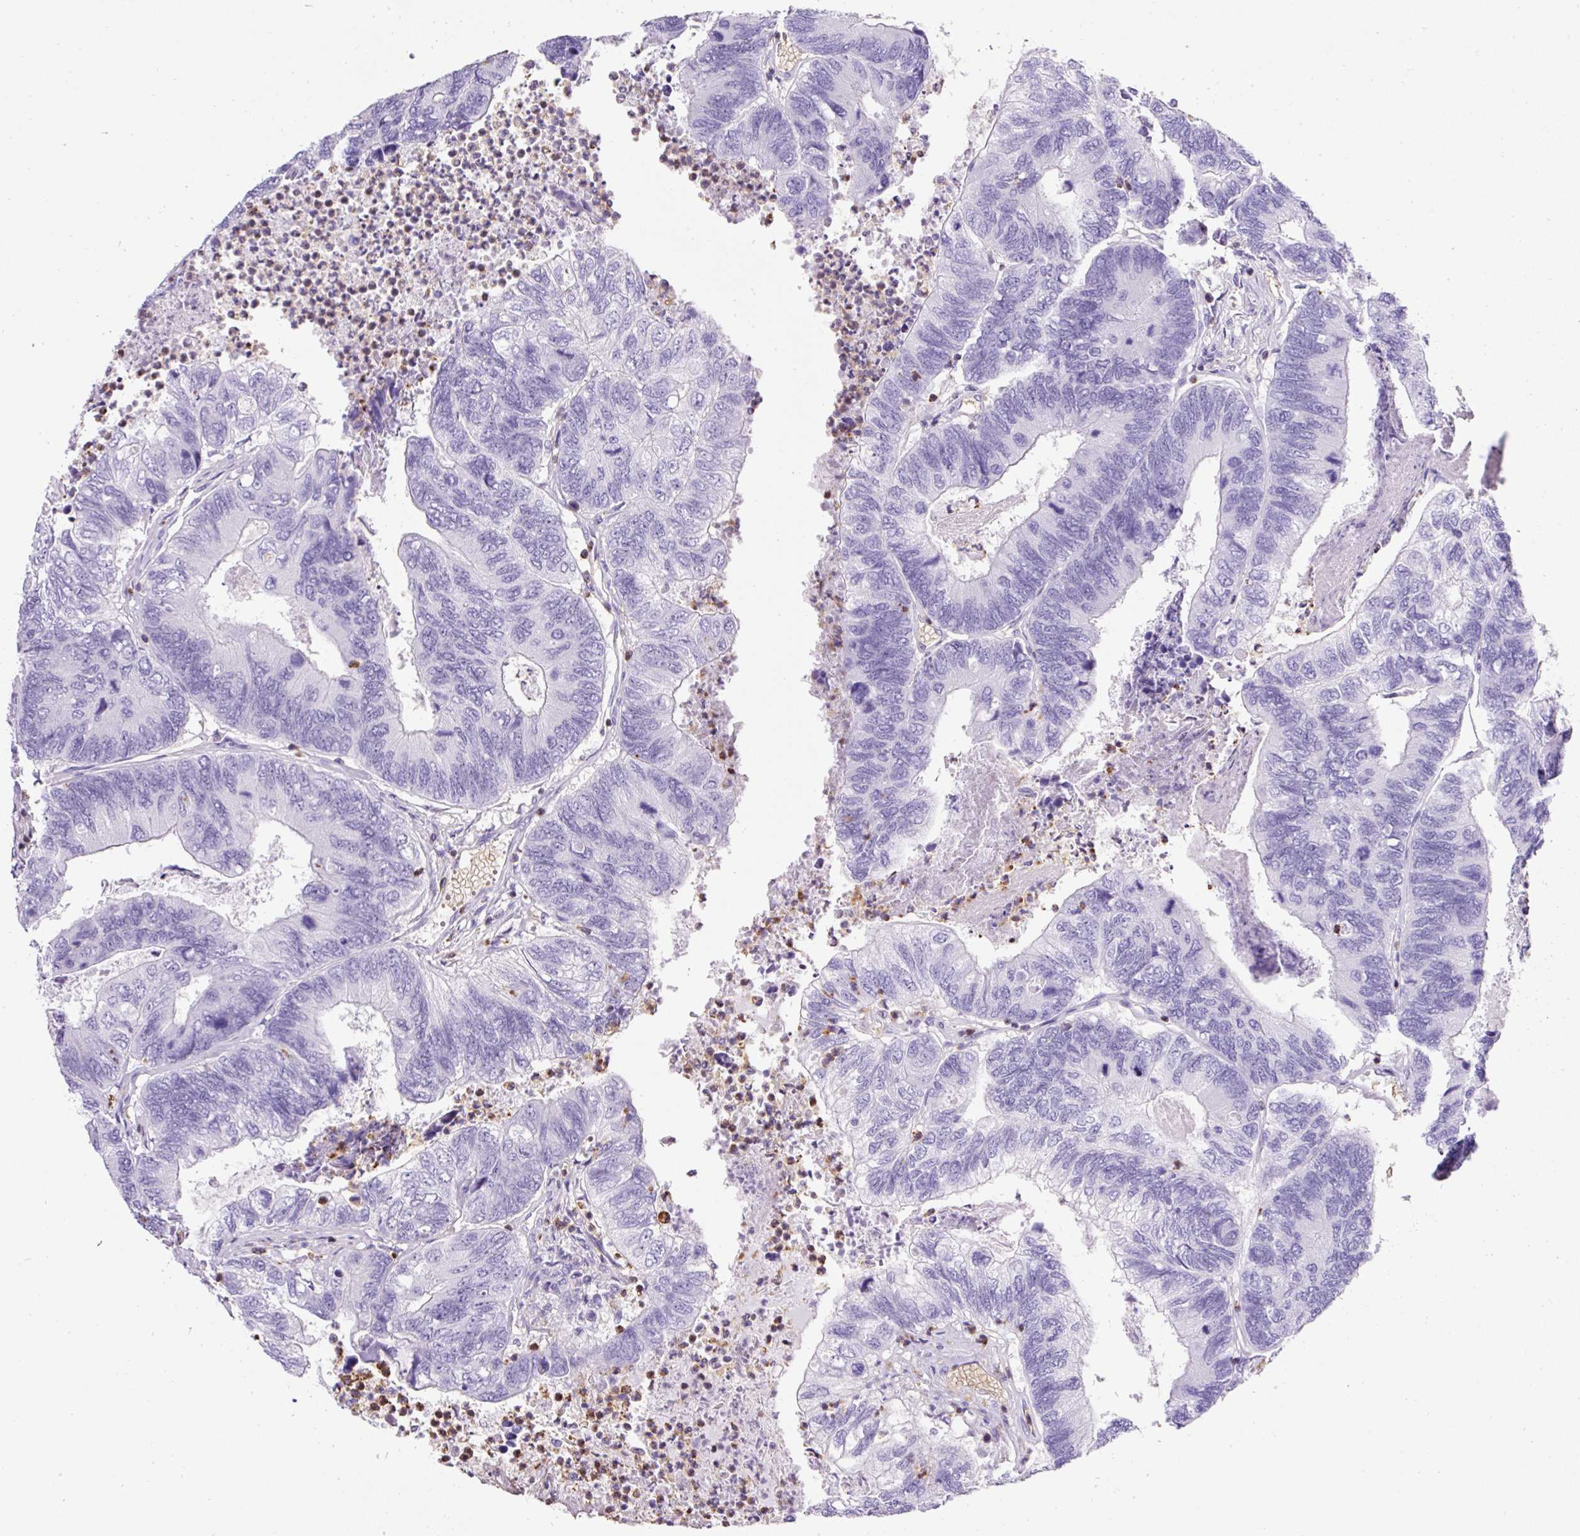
{"staining": {"intensity": "negative", "quantity": "none", "location": "none"}, "tissue": "colorectal cancer", "cell_type": "Tumor cells", "image_type": "cancer", "snomed": [{"axis": "morphology", "description": "Adenocarcinoma, NOS"}, {"axis": "topography", "description": "Colon"}], "caption": "Colorectal adenocarcinoma was stained to show a protein in brown. There is no significant staining in tumor cells. The staining is performed using DAB (3,3'-diaminobenzidine) brown chromogen with nuclei counter-stained in using hematoxylin.", "gene": "FAM228B", "patient": {"sex": "female", "age": 67}}